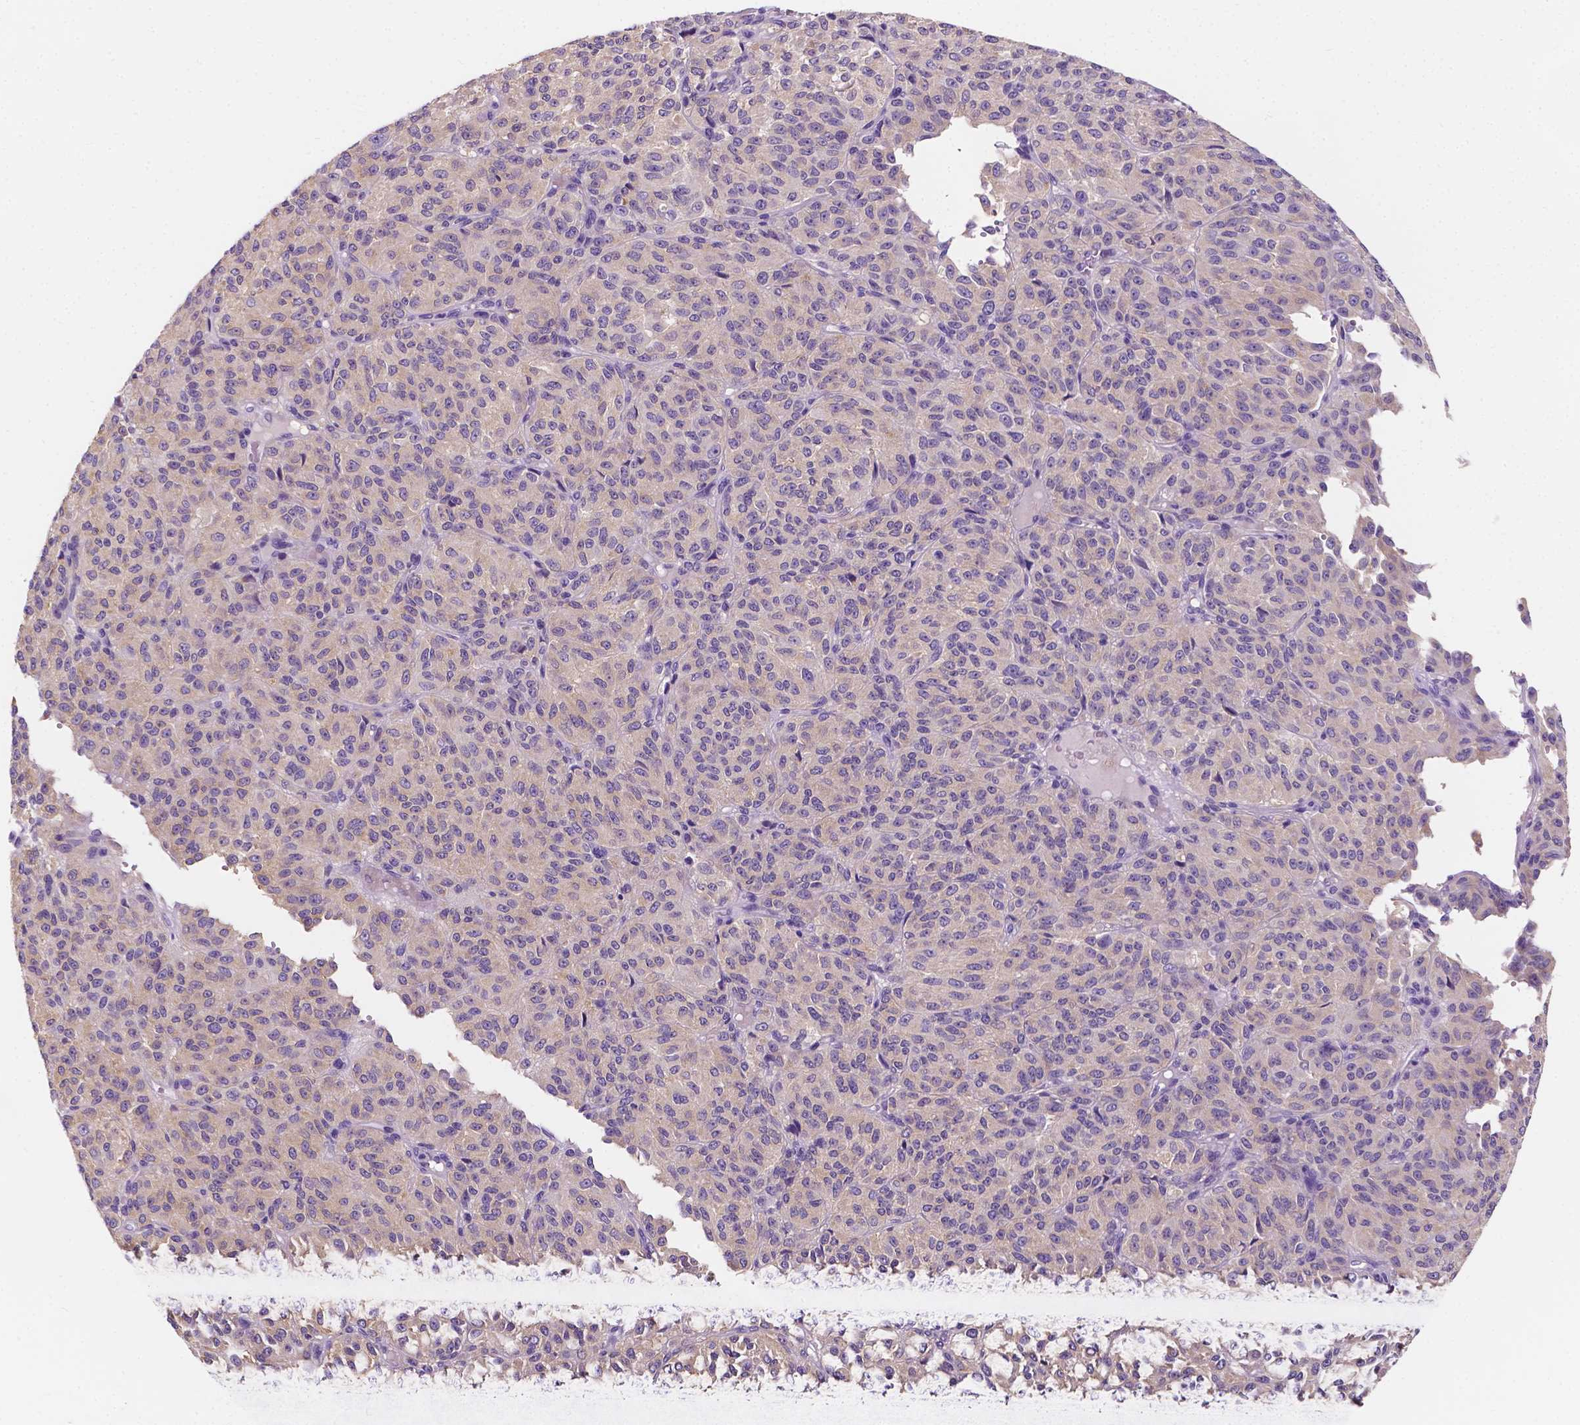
{"staining": {"intensity": "negative", "quantity": "none", "location": "none"}, "tissue": "melanoma", "cell_type": "Tumor cells", "image_type": "cancer", "snomed": [{"axis": "morphology", "description": "Malignant melanoma, Metastatic site"}, {"axis": "topography", "description": "Brain"}], "caption": "IHC micrograph of malignant melanoma (metastatic site) stained for a protein (brown), which exhibits no staining in tumor cells.", "gene": "SIRT2", "patient": {"sex": "female", "age": 56}}